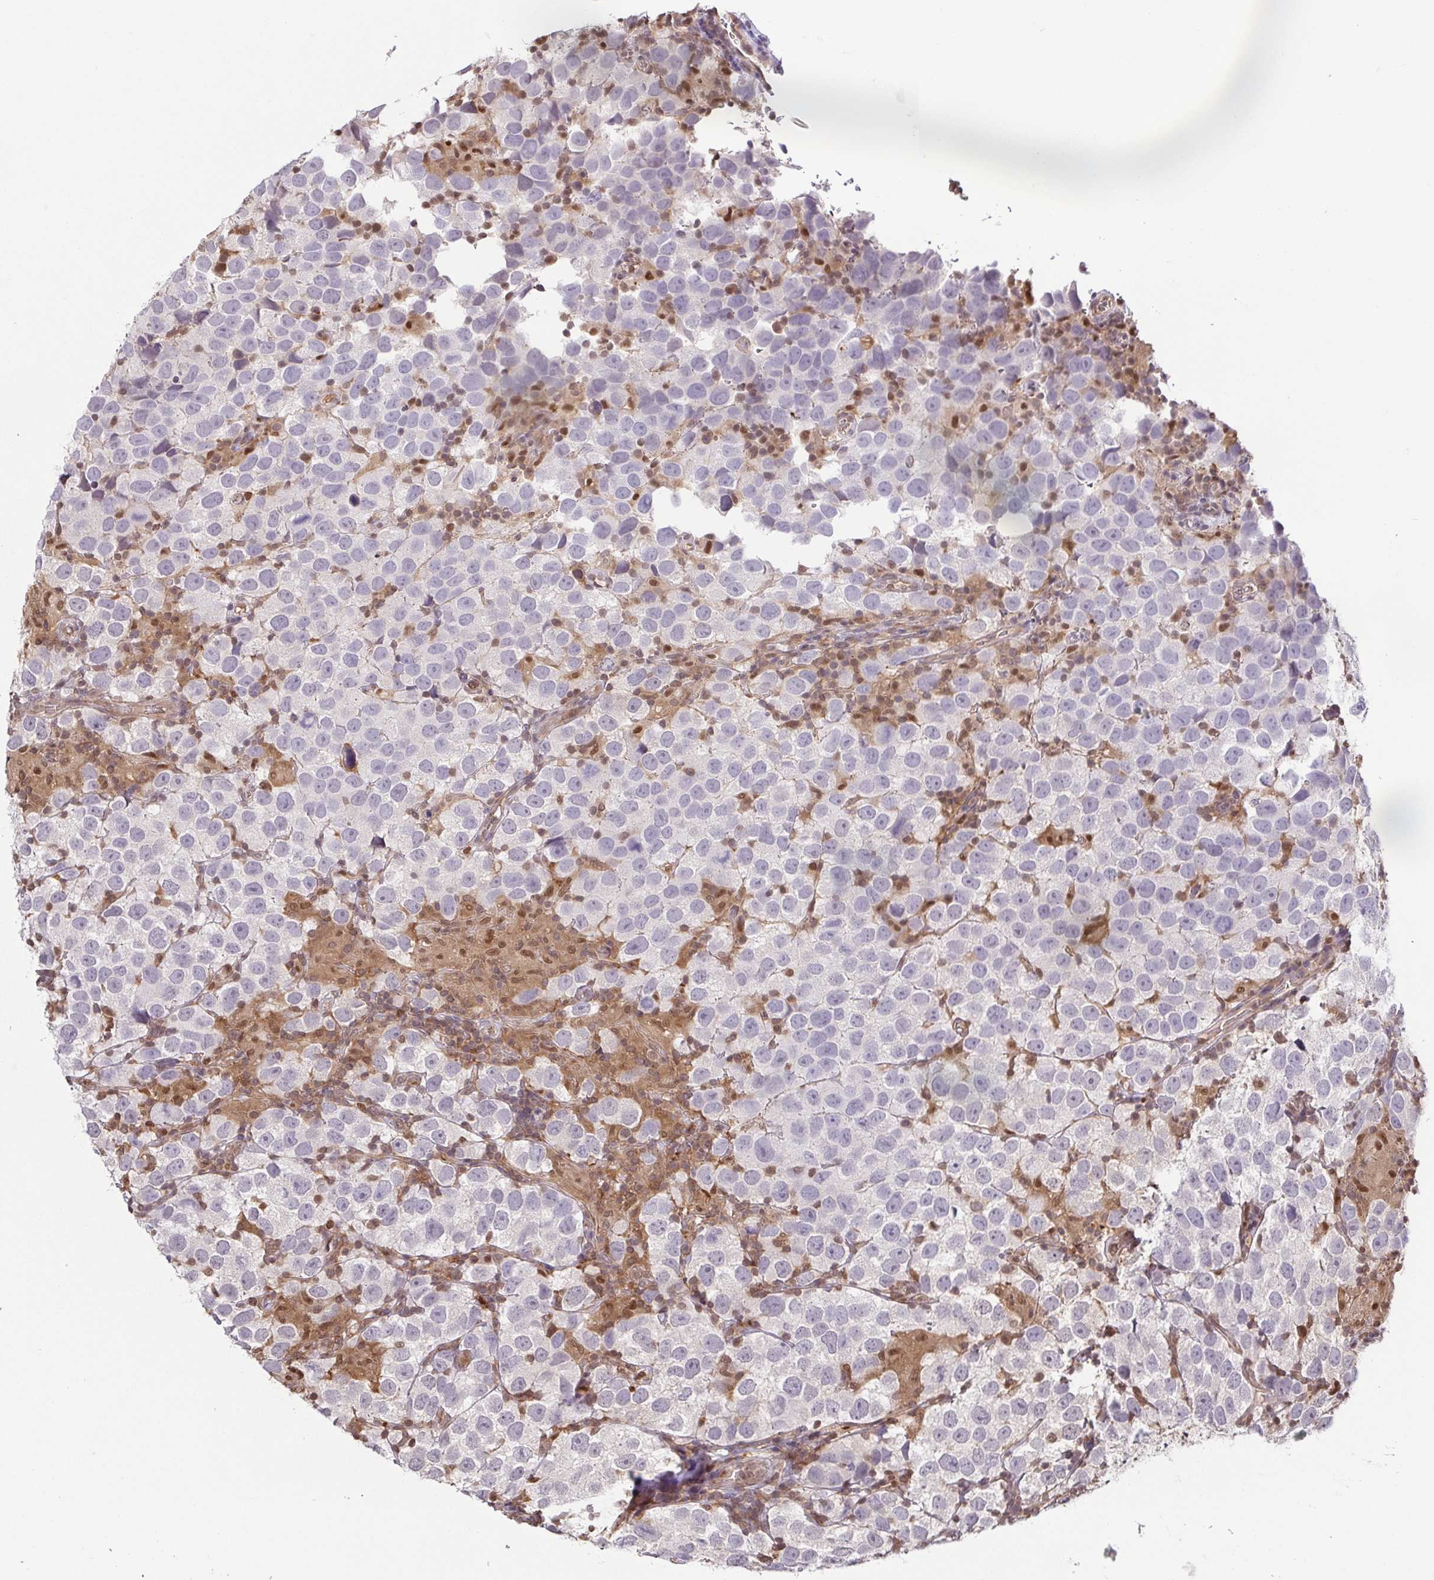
{"staining": {"intensity": "negative", "quantity": "none", "location": "none"}, "tissue": "testis cancer", "cell_type": "Tumor cells", "image_type": "cancer", "snomed": [{"axis": "morphology", "description": "Seminoma, NOS"}, {"axis": "topography", "description": "Testis"}], "caption": "This is a micrograph of immunohistochemistry (IHC) staining of testis seminoma, which shows no staining in tumor cells.", "gene": "PSMB9", "patient": {"sex": "male", "age": 26}}